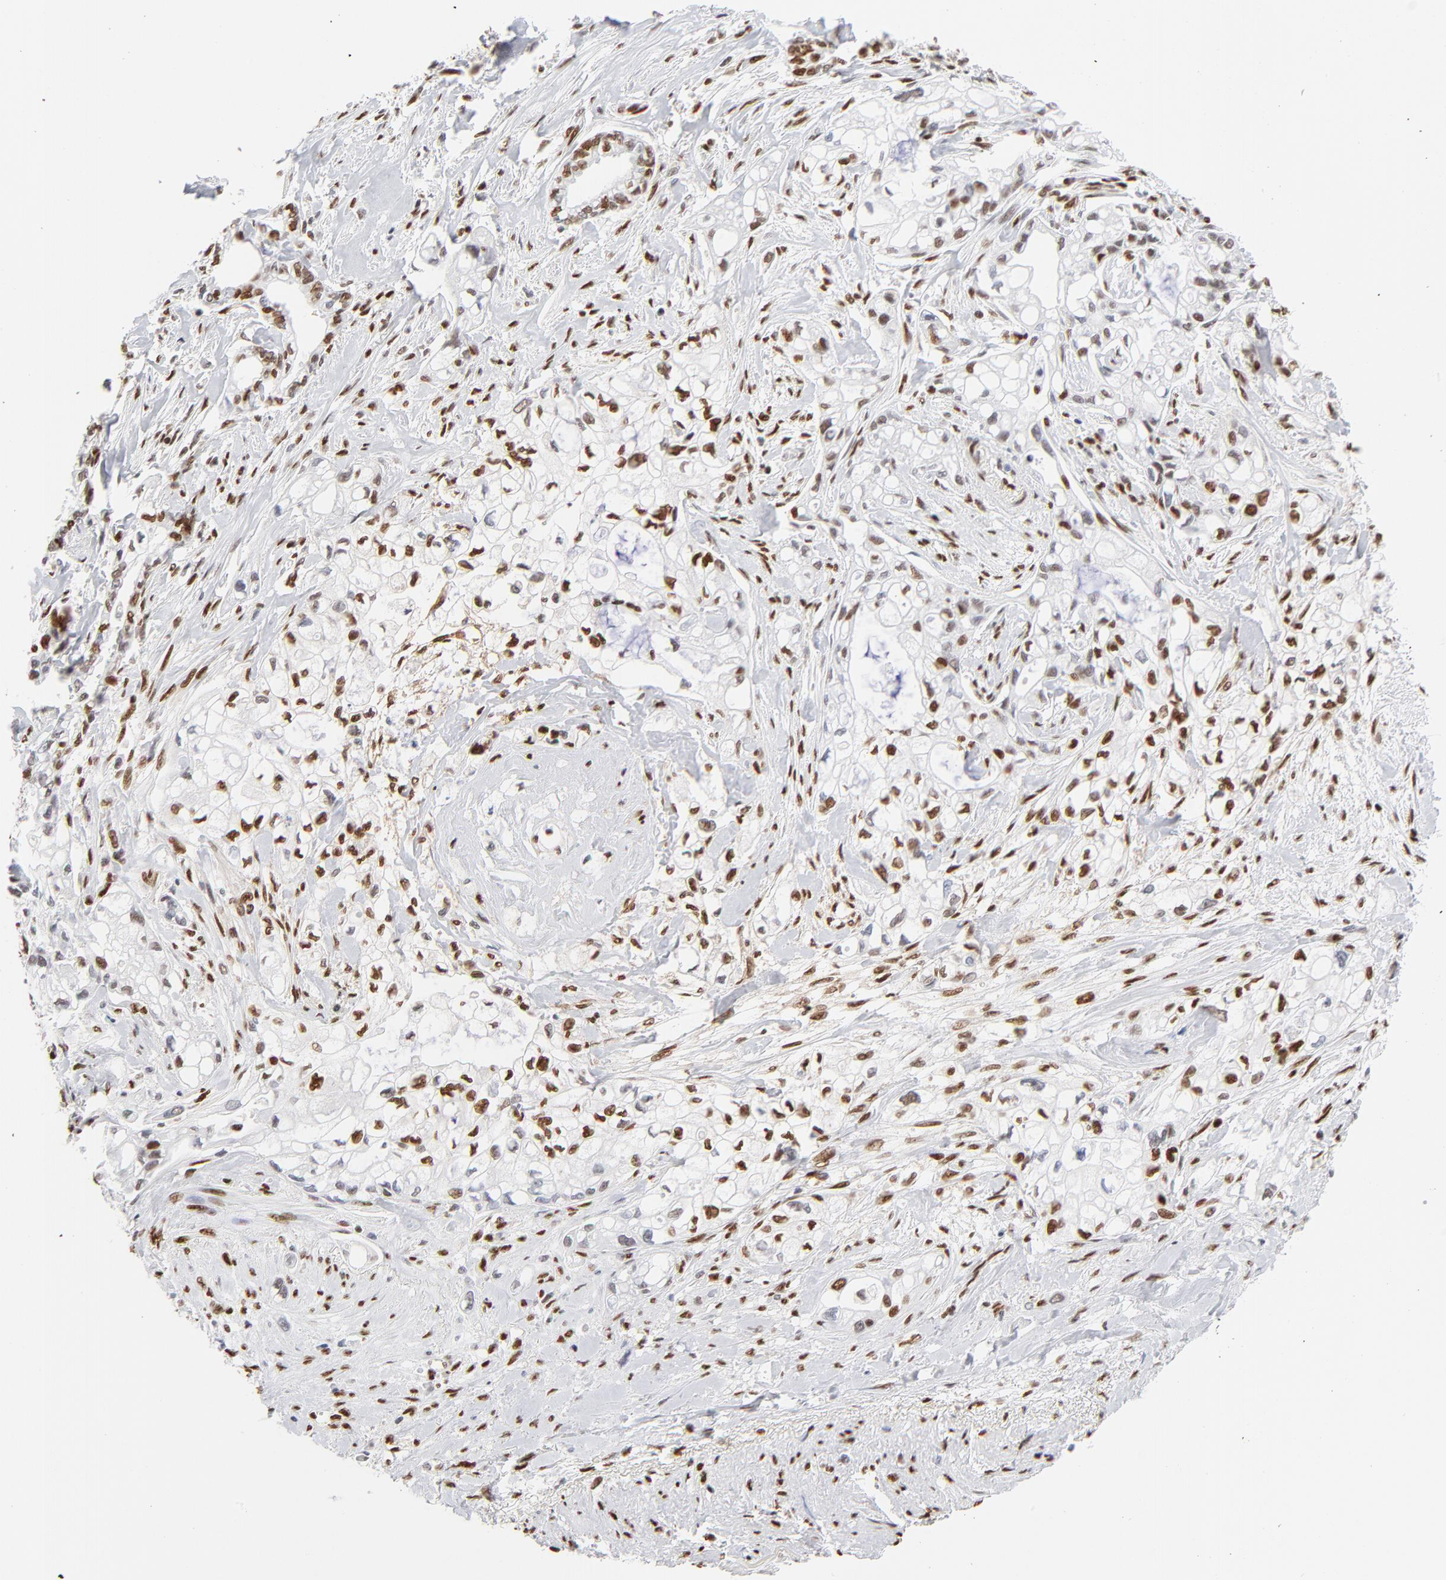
{"staining": {"intensity": "moderate", "quantity": ">75%", "location": "nuclear"}, "tissue": "pancreatic cancer", "cell_type": "Tumor cells", "image_type": "cancer", "snomed": [{"axis": "morphology", "description": "Normal tissue, NOS"}, {"axis": "topography", "description": "Pancreas"}], "caption": "An immunohistochemistry (IHC) micrograph of neoplastic tissue is shown. Protein staining in brown labels moderate nuclear positivity in pancreatic cancer within tumor cells.", "gene": "CREB1", "patient": {"sex": "male", "age": 42}}